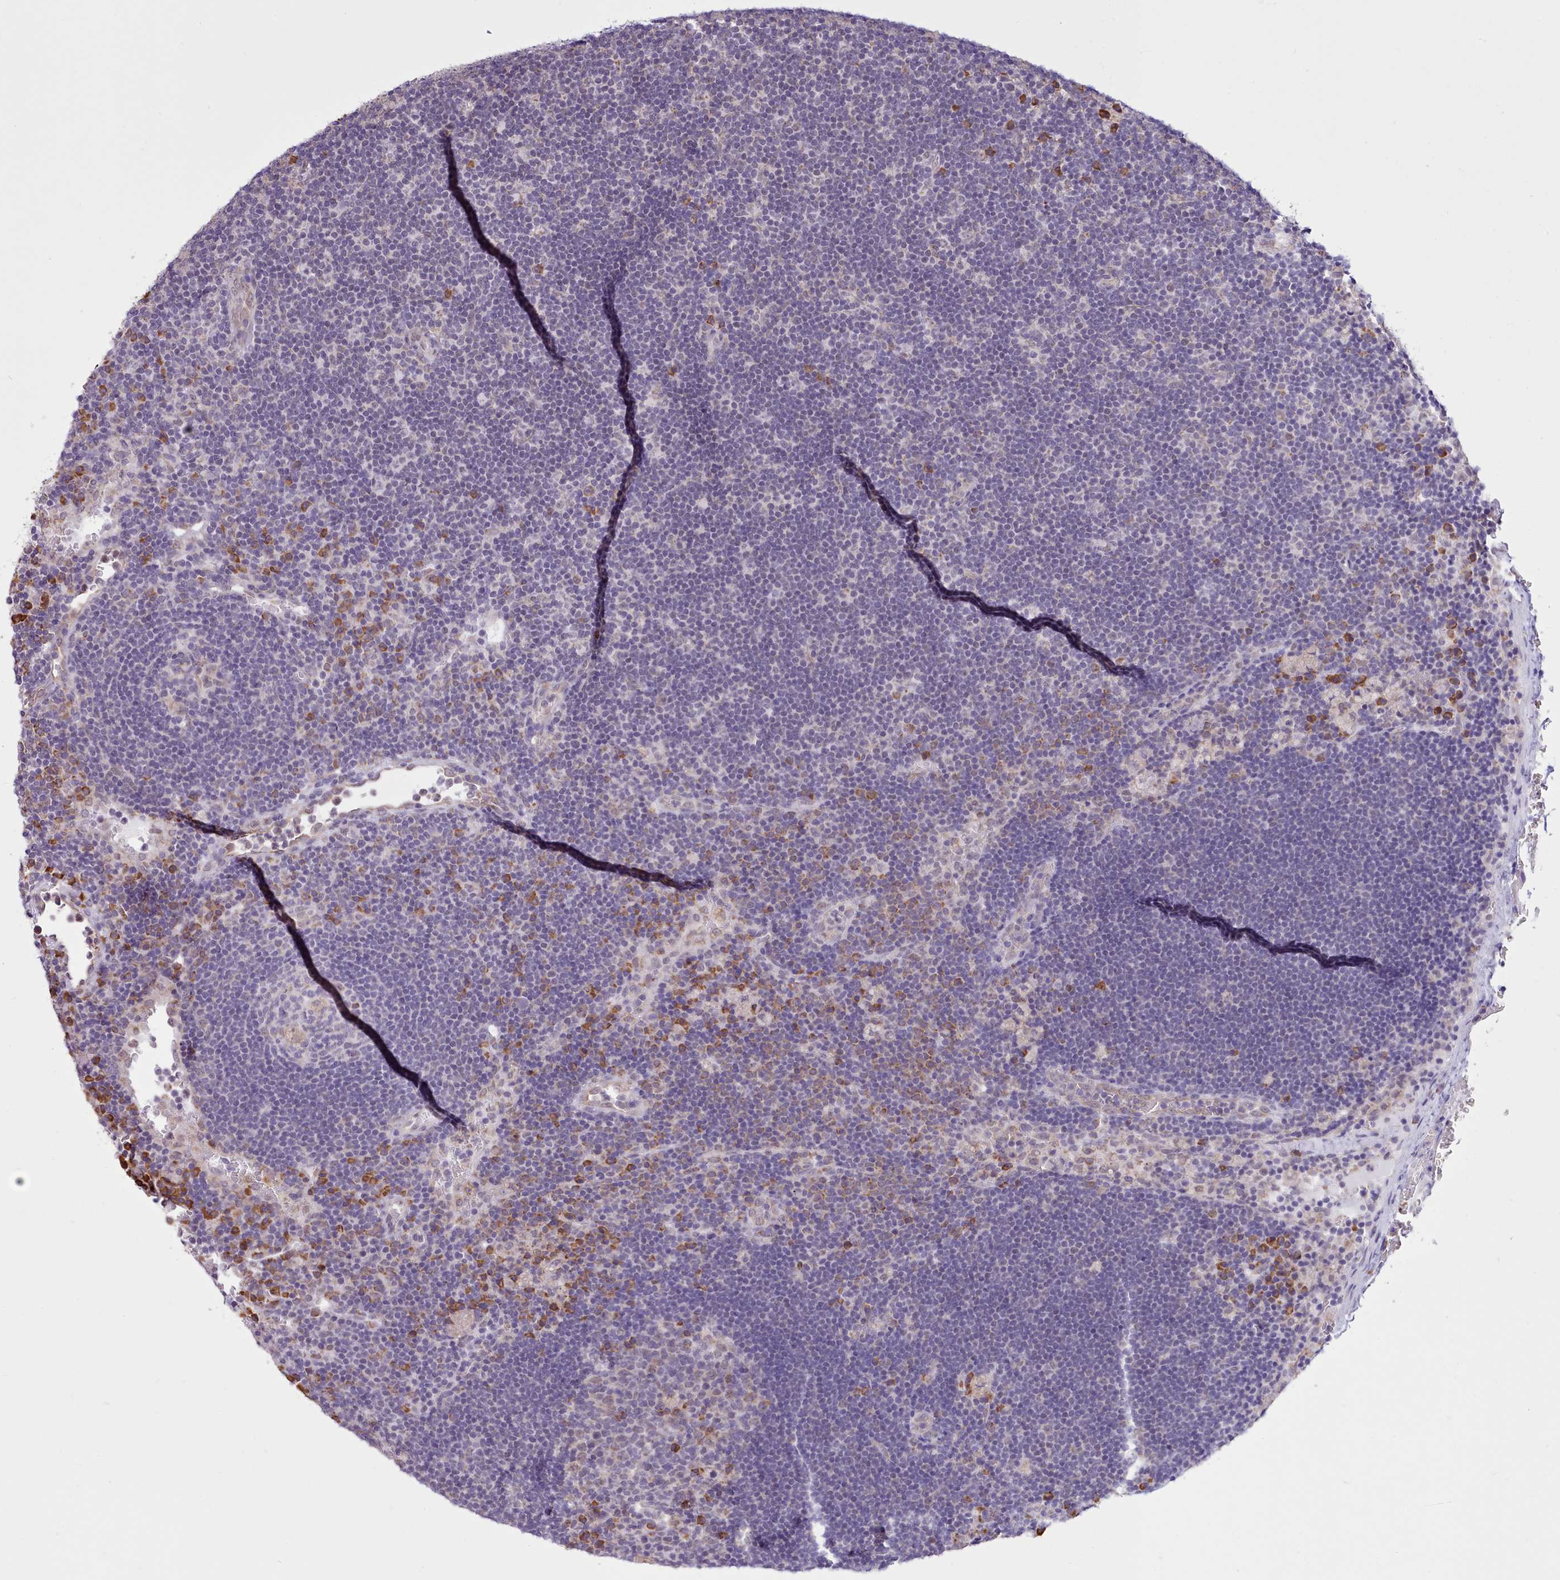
{"staining": {"intensity": "moderate", "quantity": "<25%", "location": "cytoplasmic/membranous"}, "tissue": "lymph node", "cell_type": "Germinal center cells", "image_type": "normal", "snomed": [{"axis": "morphology", "description": "Normal tissue, NOS"}, {"axis": "topography", "description": "Lymph node"}], "caption": "Germinal center cells reveal low levels of moderate cytoplasmic/membranous positivity in approximately <25% of cells in unremarkable lymph node. (brown staining indicates protein expression, while blue staining denotes nuclei).", "gene": "SEC61B", "patient": {"sex": "male", "age": 62}}